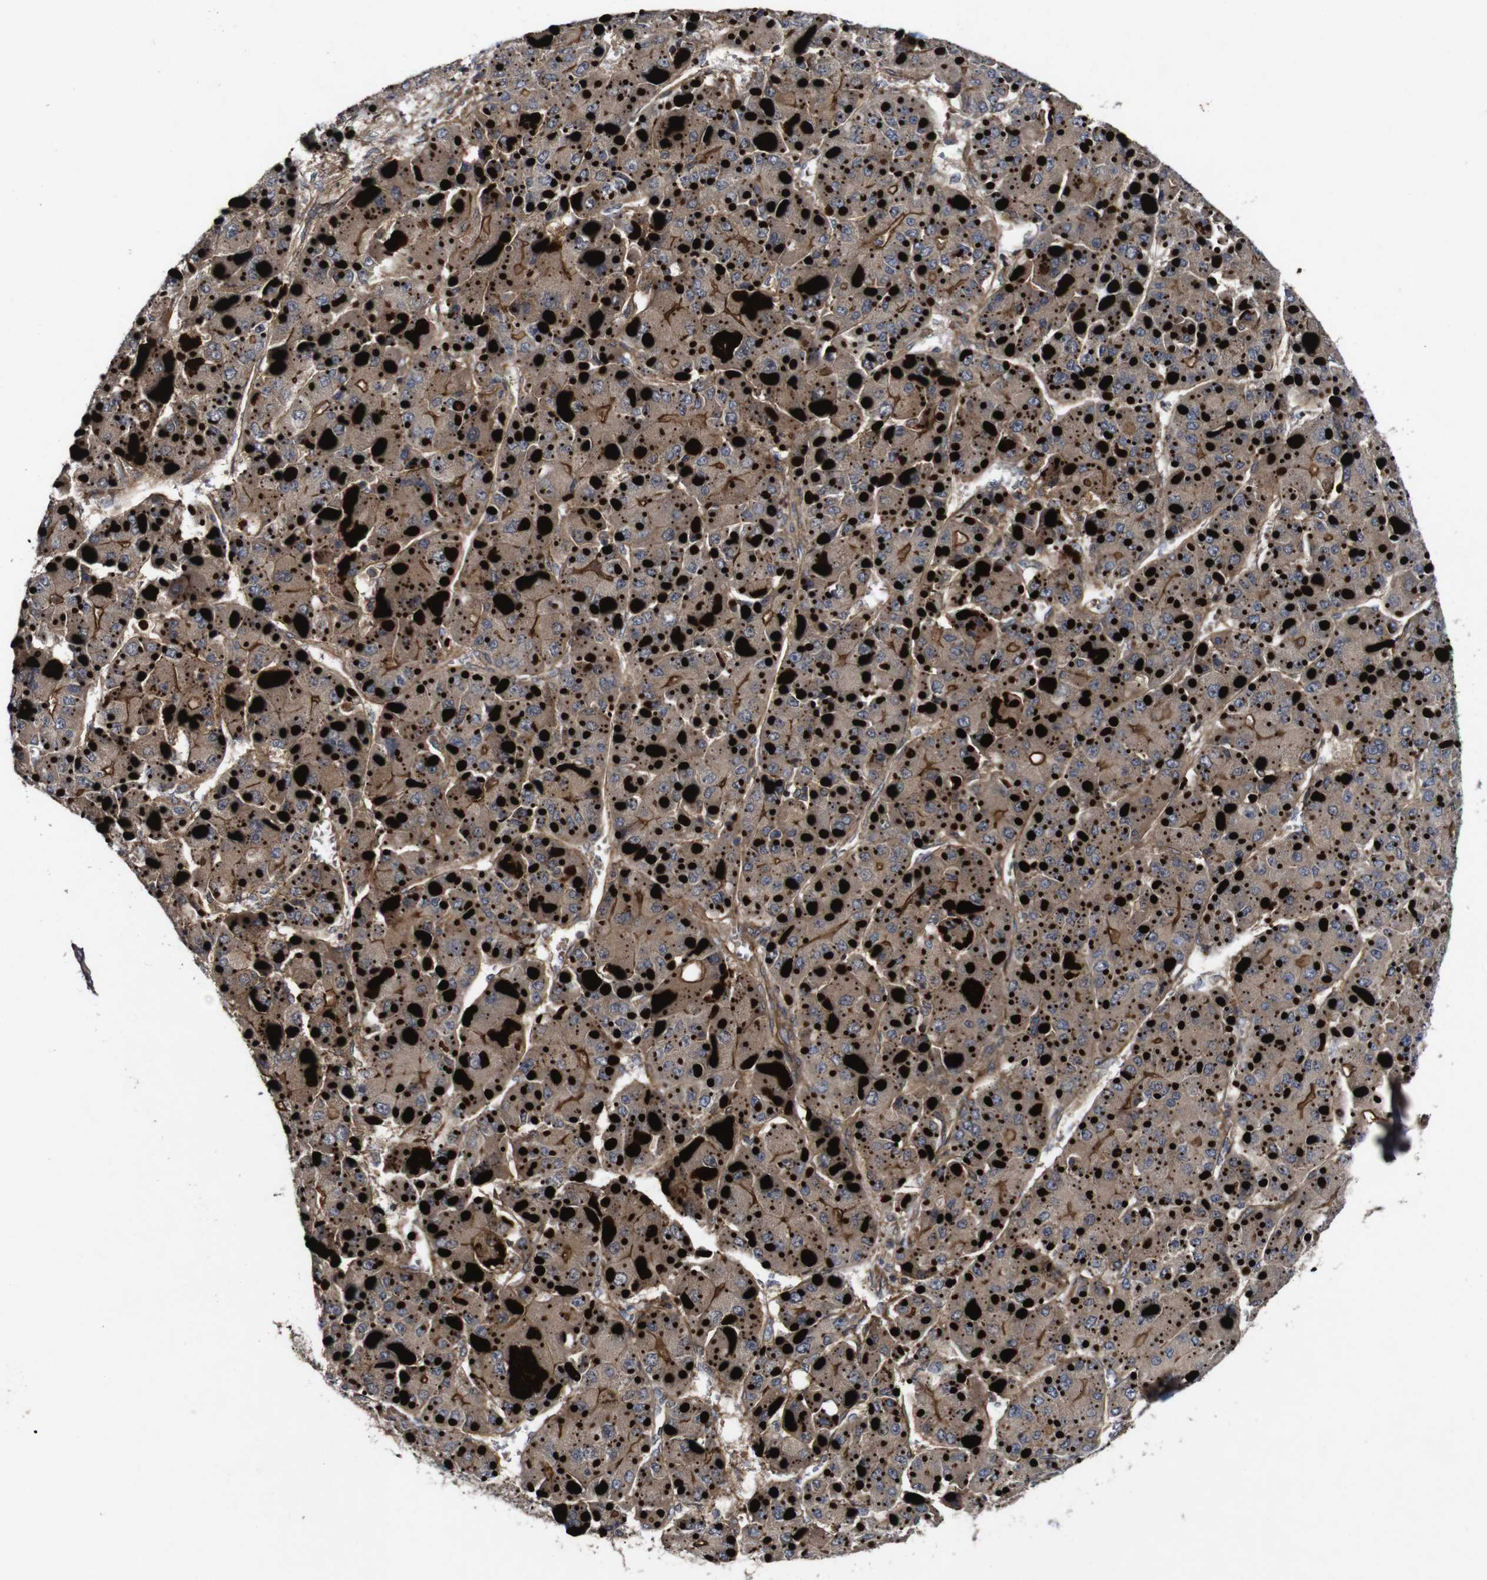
{"staining": {"intensity": "moderate", "quantity": ">75%", "location": "cytoplasmic/membranous"}, "tissue": "liver cancer", "cell_type": "Tumor cells", "image_type": "cancer", "snomed": [{"axis": "morphology", "description": "Carcinoma, Hepatocellular, NOS"}, {"axis": "topography", "description": "Liver"}], "caption": "This photomicrograph reveals liver hepatocellular carcinoma stained with immunohistochemistry (IHC) to label a protein in brown. The cytoplasmic/membranous of tumor cells show moderate positivity for the protein. Nuclei are counter-stained blue.", "gene": "GSDME", "patient": {"sex": "female", "age": 73}}